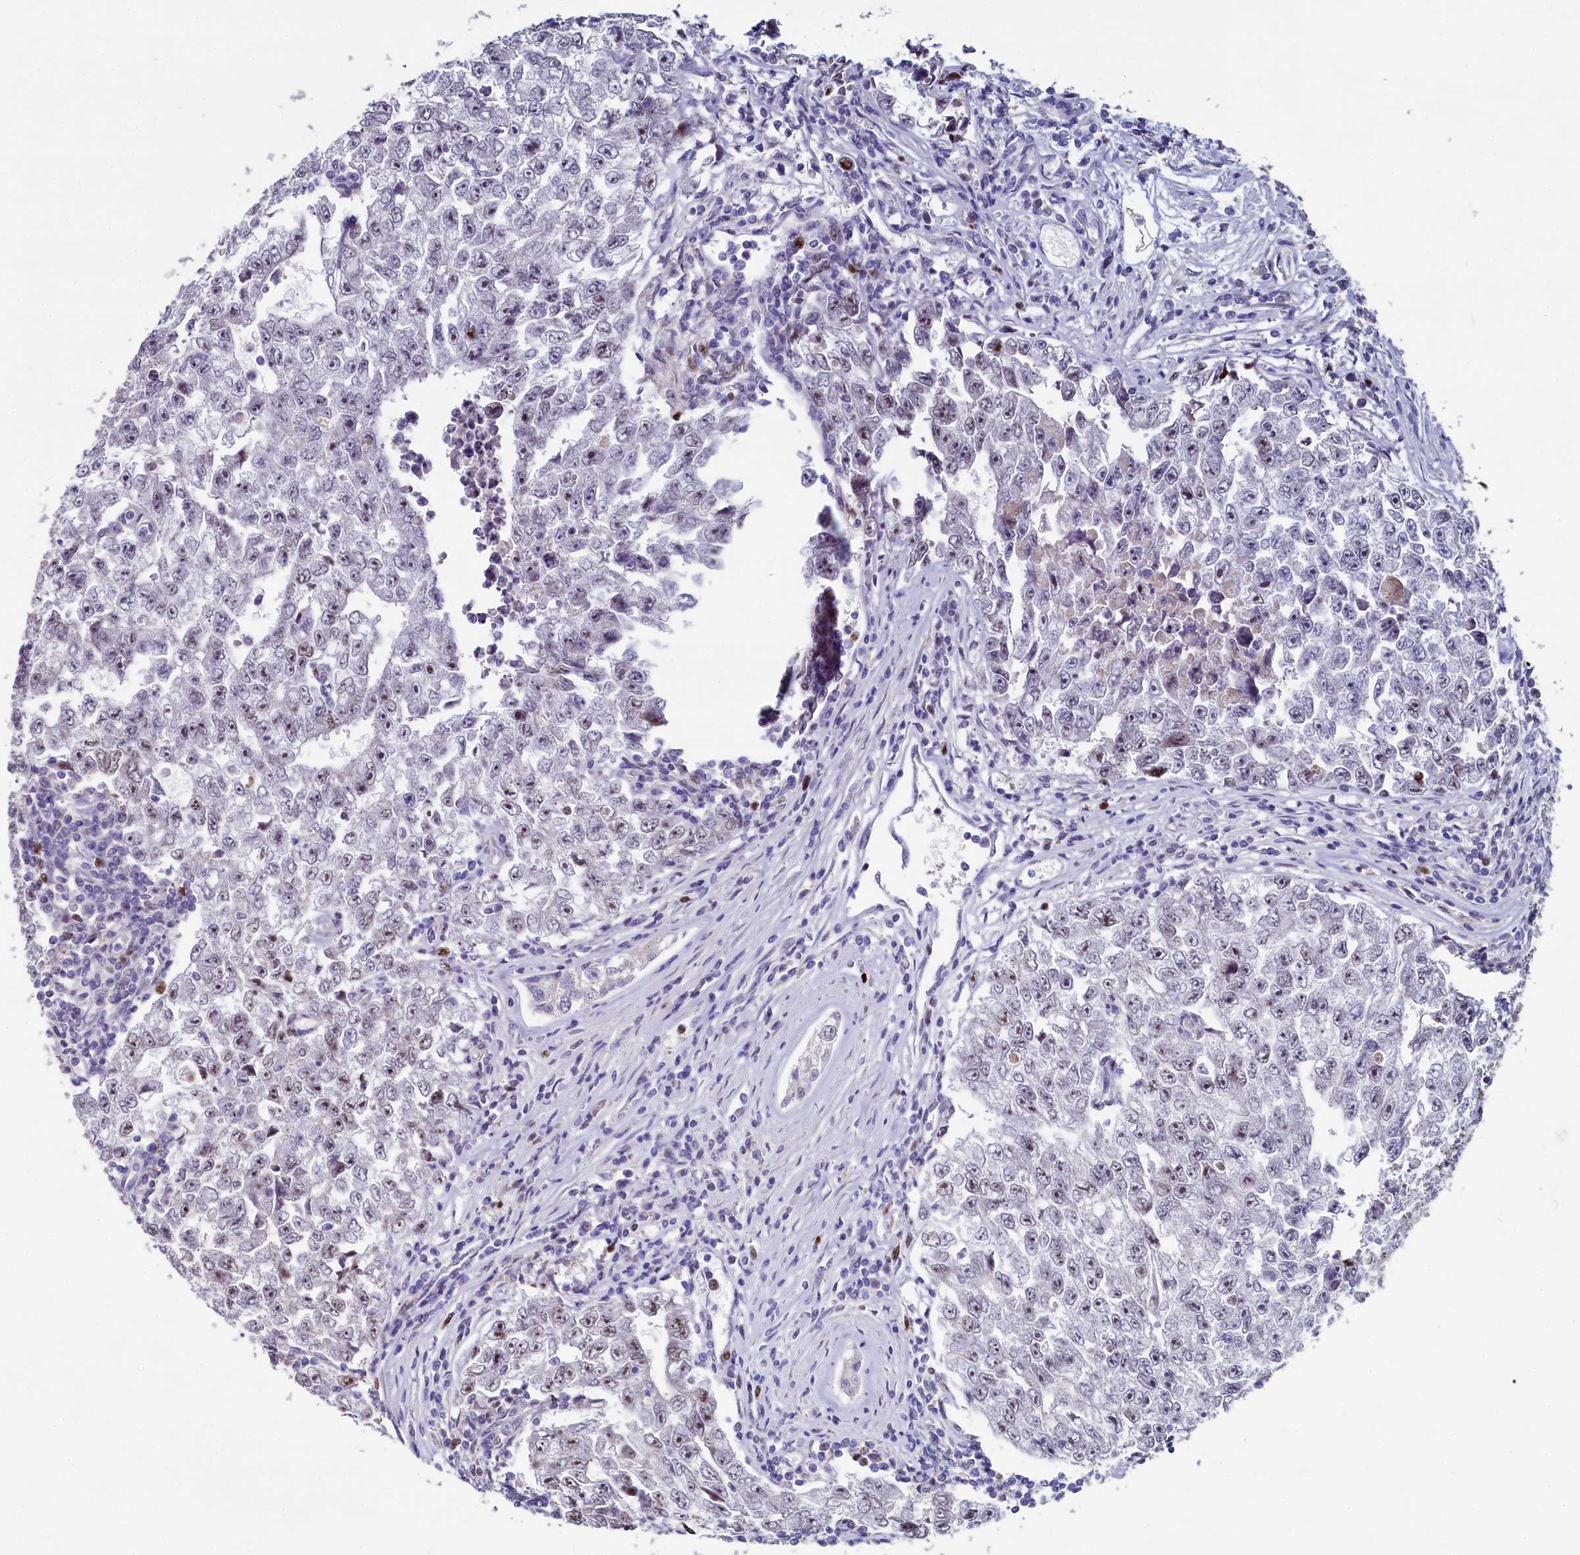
{"staining": {"intensity": "moderate", "quantity": "25%-75%", "location": "nuclear"}, "tissue": "testis cancer", "cell_type": "Tumor cells", "image_type": "cancer", "snomed": [{"axis": "morphology", "description": "Carcinoma, Embryonal, NOS"}, {"axis": "topography", "description": "Testis"}], "caption": "High-magnification brightfield microscopy of testis embryonal carcinoma stained with DAB (3,3'-diaminobenzidine) (brown) and counterstained with hematoxylin (blue). tumor cells exhibit moderate nuclear expression is appreciated in about25%-75% of cells.", "gene": "ASXL3", "patient": {"sex": "male", "age": 17}}